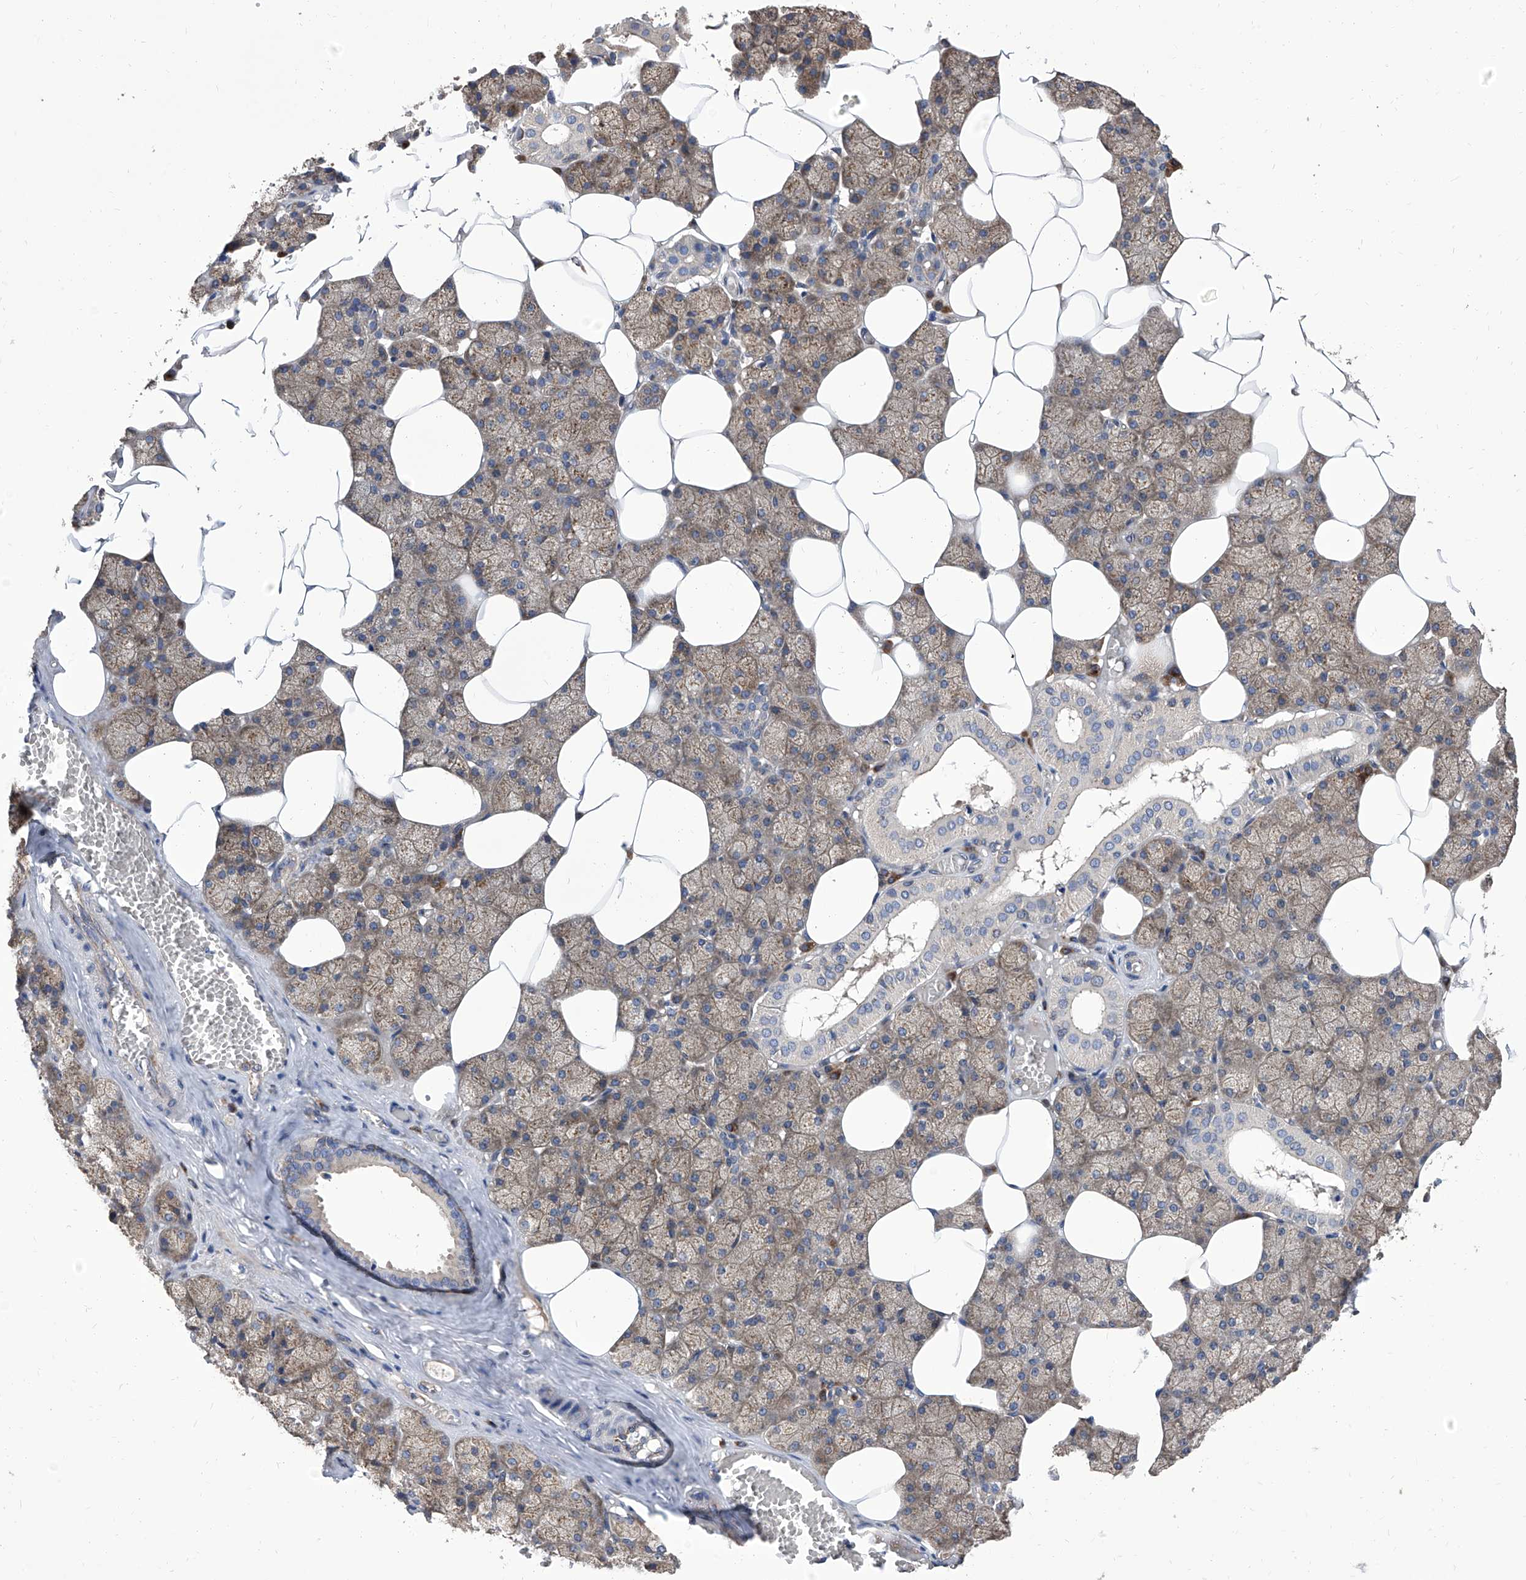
{"staining": {"intensity": "strong", "quantity": "25%-75%", "location": "cytoplasmic/membranous"}, "tissue": "salivary gland", "cell_type": "Glandular cells", "image_type": "normal", "snomed": [{"axis": "morphology", "description": "Normal tissue, NOS"}, {"axis": "topography", "description": "Salivary gland"}], "caption": "The photomicrograph exhibits immunohistochemical staining of benign salivary gland. There is strong cytoplasmic/membranous expression is identified in approximately 25%-75% of glandular cells.", "gene": "TJAP1", "patient": {"sex": "male", "age": 62}}